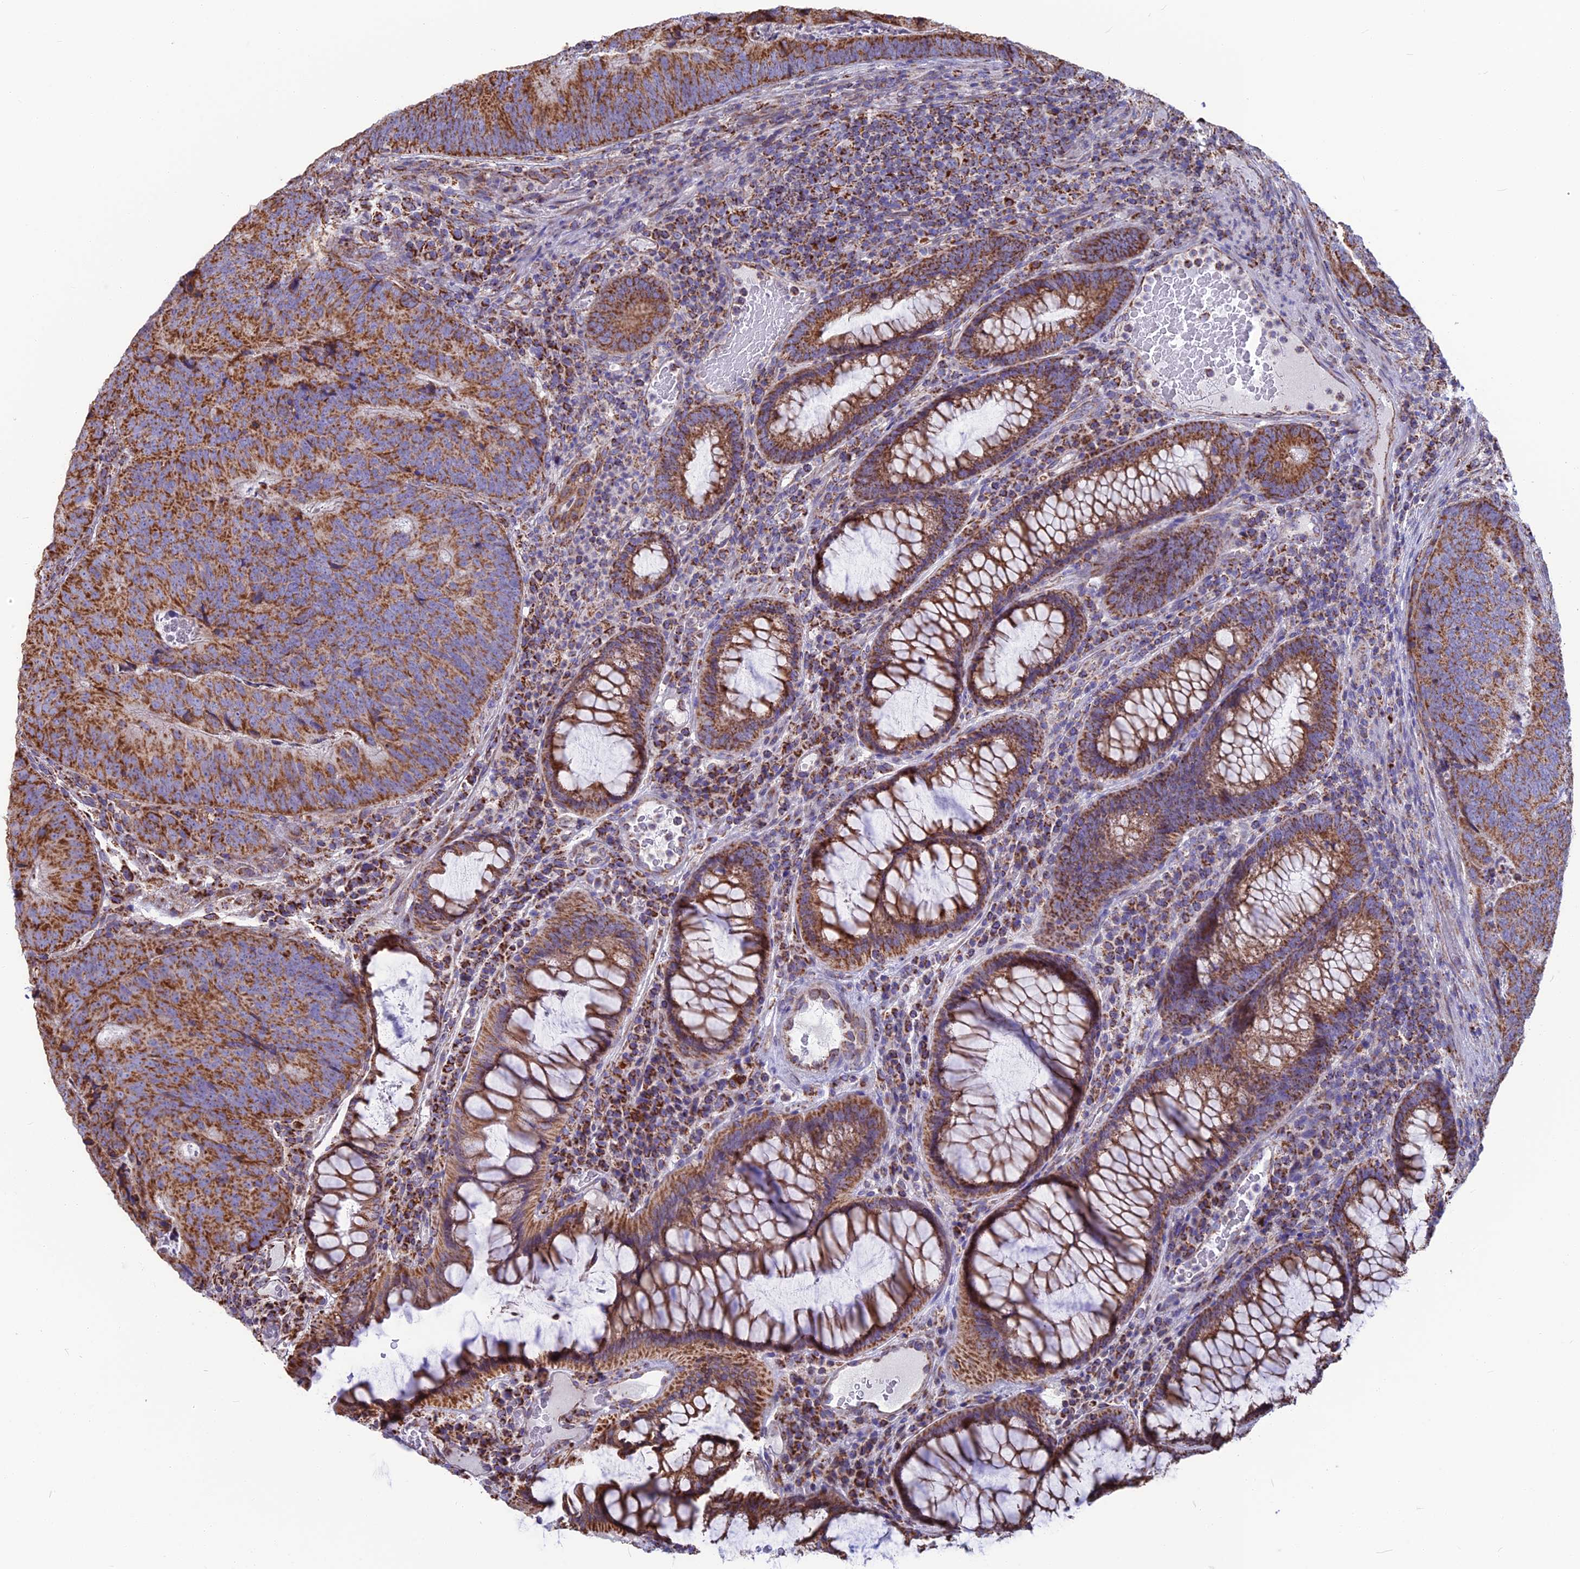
{"staining": {"intensity": "moderate", "quantity": ">75%", "location": "cytoplasmic/membranous"}, "tissue": "colorectal cancer", "cell_type": "Tumor cells", "image_type": "cancer", "snomed": [{"axis": "morphology", "description": "Adenocarcinoma, NOS"}, {"axis": "topography", "description": "Colon"}], "caption": "An immunohistochemistry histopathology image of tumor tissue is shown. Protein staining in brown highlights moderate cytoplasmic/membranous positivity in colorectal adenocarcinoma within tumor cells.", "gene": "CS", "patient": {"sex": "female", "age": 67}}